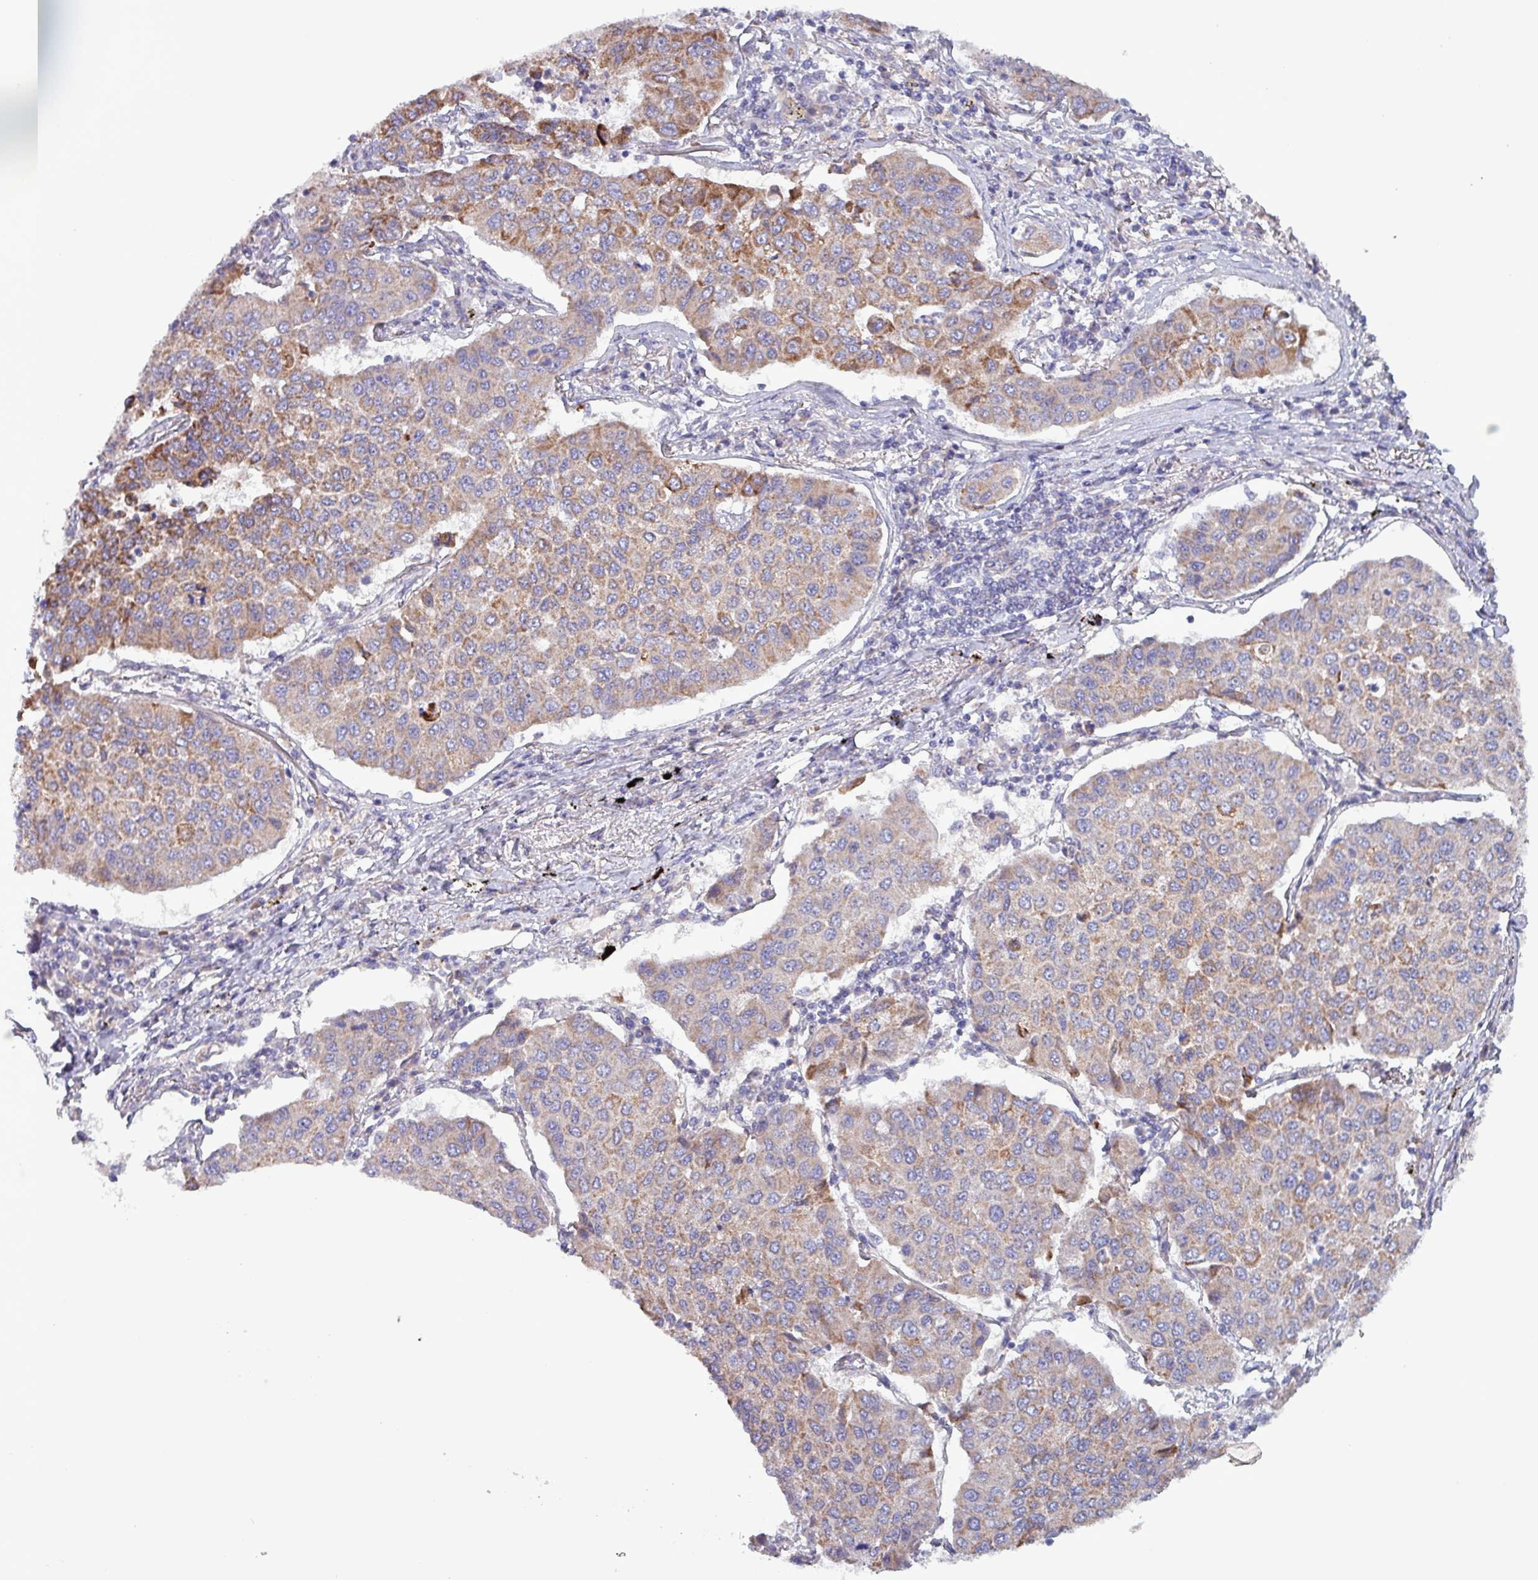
{"staining": {"intensity": "moderate", "quantity": "25%-75%", "location": "cytoplasmic/membranous"}, "tissue": "lung cancer", "cell_type": "Tumor cells", "image_type": "cancer", "snomed": [{"axis": "morphology", "description": "Squamous cell carcinoma, NOS"}, {"axis": "topography", "description": "Lung"}], "caption": "Tumor cells reveal moderate cytoplasmic/membranous staining in approximately 25%-75% of cells in lung squamous cell carcinoma. (Brightfield microscopy of DAB IHC at high magnification).", "gene": "ZNF322", "patient": {"sex": "male", "age": 74}}